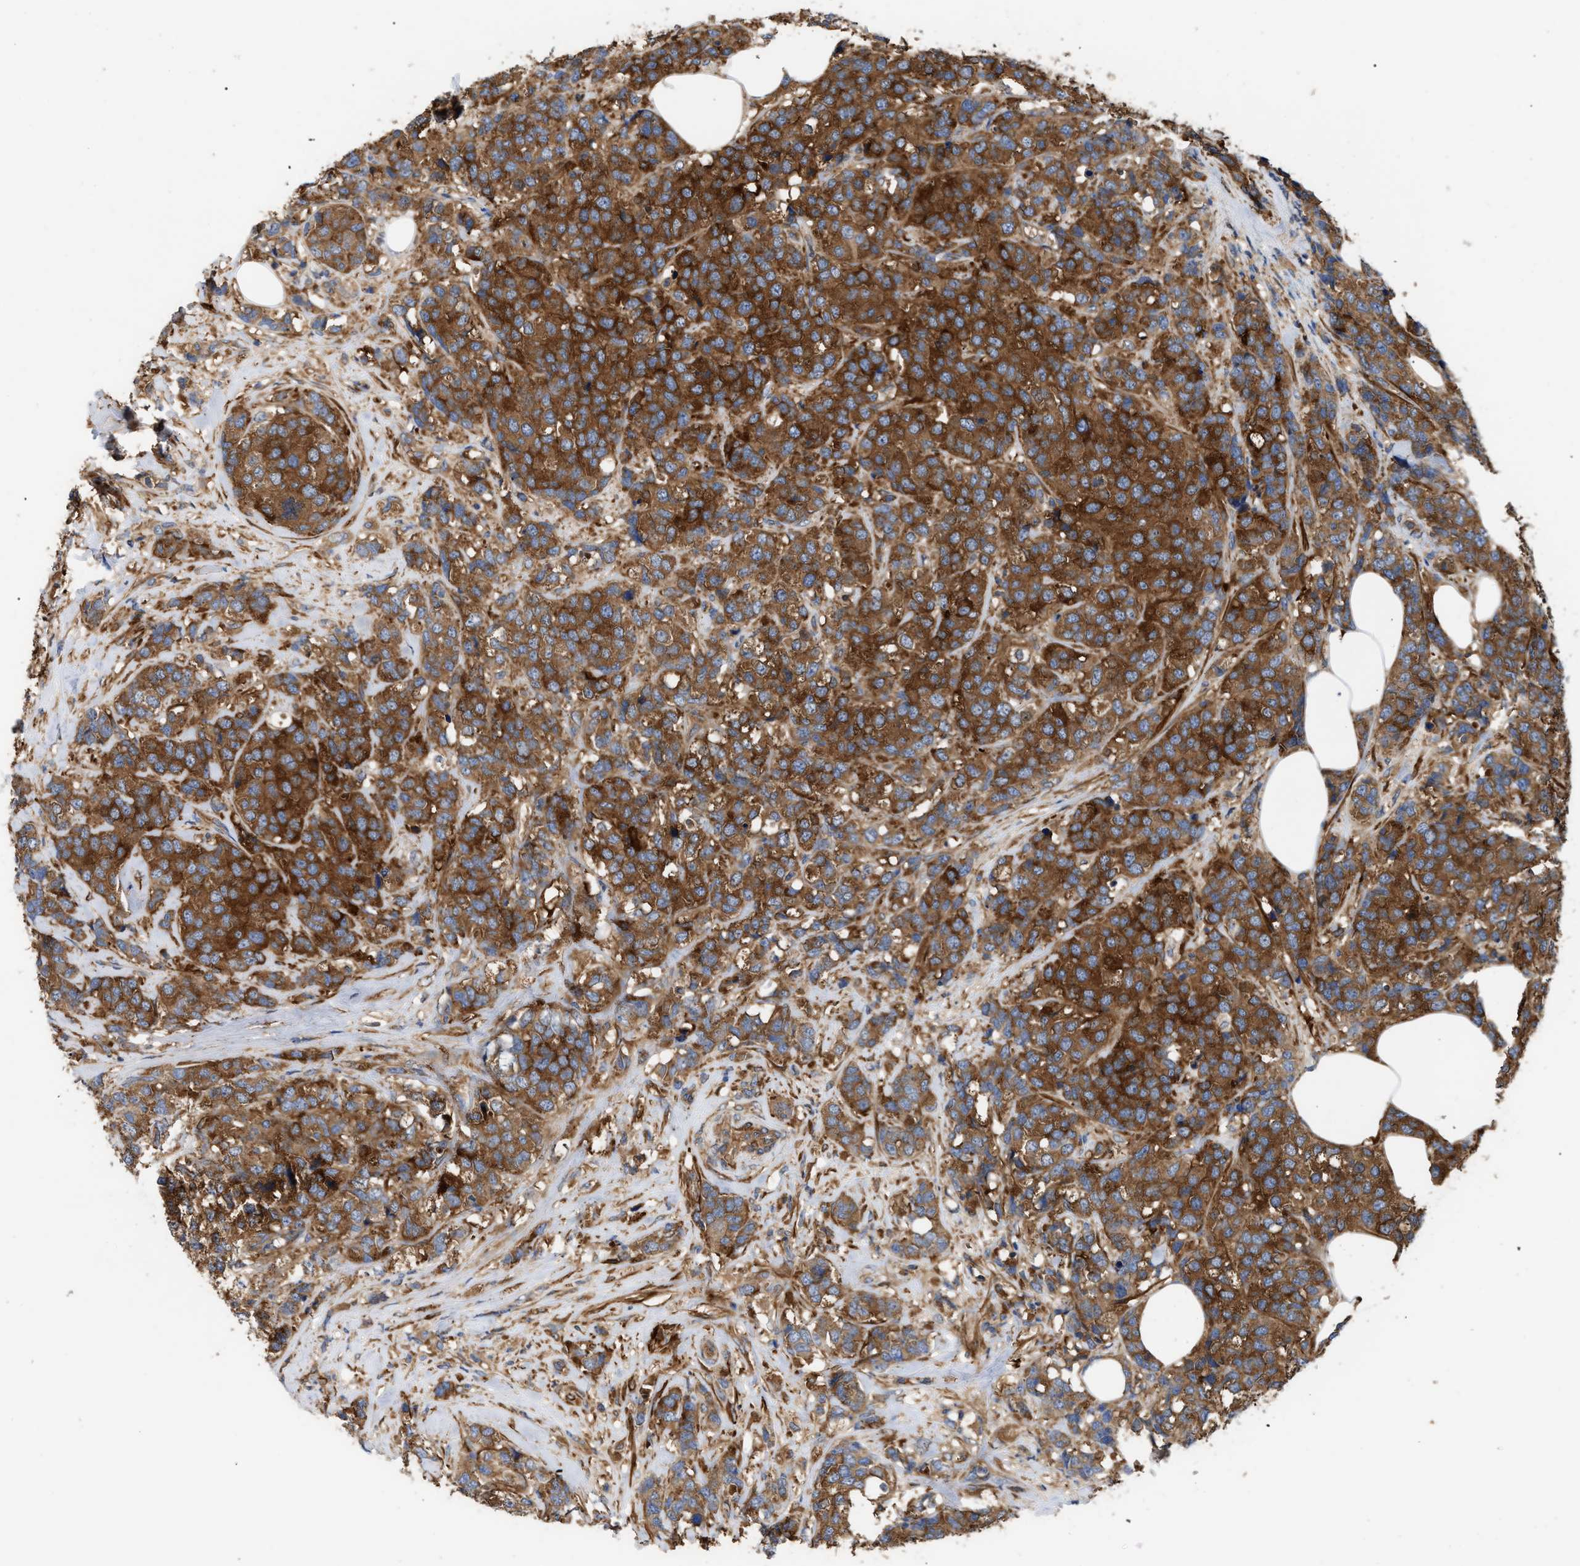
{"staining": {"intensity": "strong", "quantity": ">75%", "location": "cytoplasmic/membranous"}, "tissue": "breast cancer", "cell_type": "Tumor cells", "image_type": "cancer", "snomed": [{"axis": "morphology", "description": "Lobular carcinoma"}, {"axis": "topography", "description": "Breast"}], "caption": "An image showing strong cytoplasmic/membranous positivity in about >75% of tumor cells in lobular carcinoma (breast), as visualized by brown immunohistochemical staining.", "gene": "RABEP1", "patient": {"sex": "female", "age": 59}}